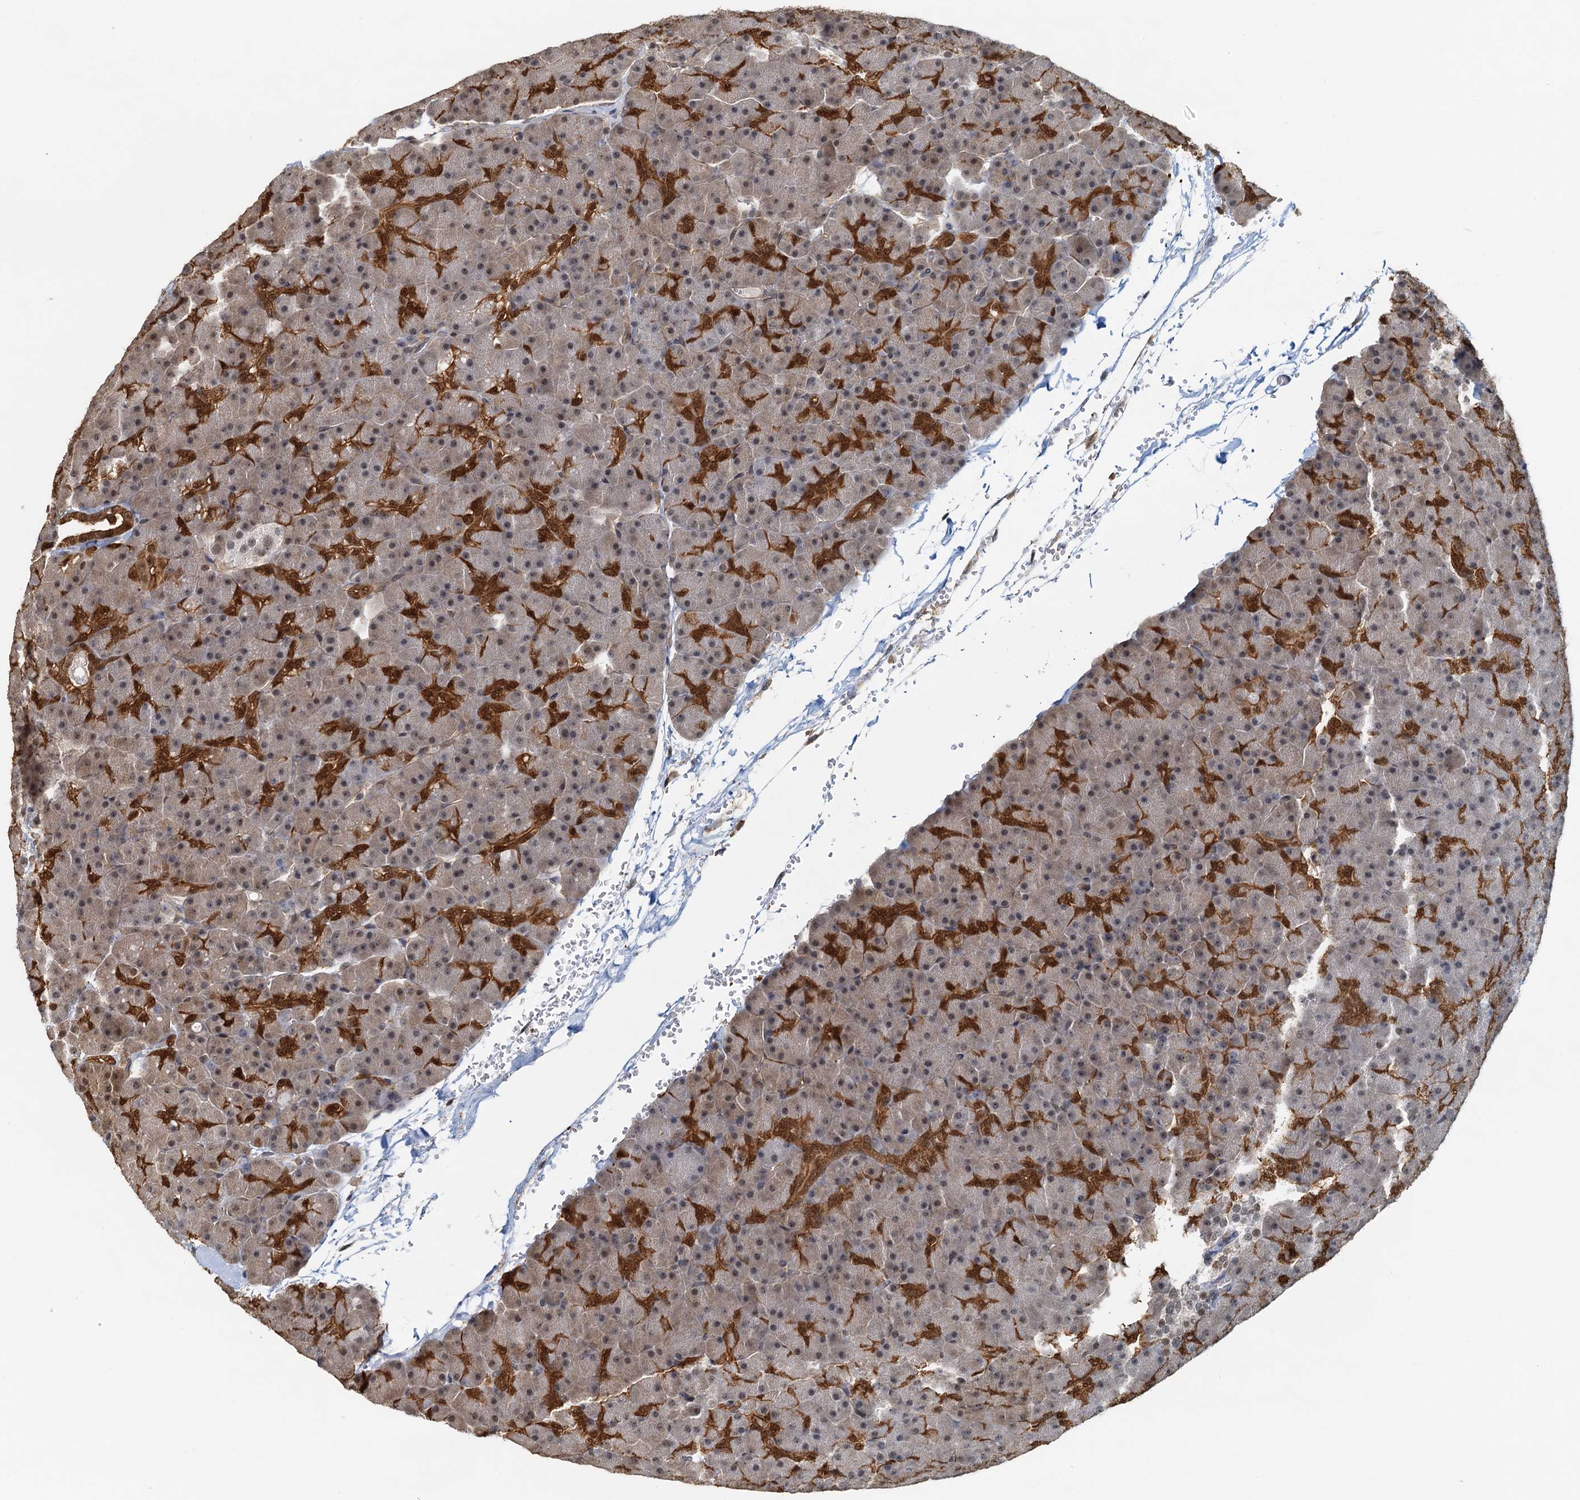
{"staining": {"intensity": "strong", "quantity": "25%-75%", "location": "cytoplasmic/membranous,nuclear"}, "tissue": "pancreas", "cell_type": "Exocrine glandular cells", "image_type": "normal", "snomed": [{"axis": "morphology", "description": "Normal tissue, NOS"}, {"axis": "topography", "description": "Pancreas"}], "caption": "Protein positivity by immunohistochemistry (IHC) demonstrates strong cytoplasmic/membranous,nuclear positivity in approximately 25%-75% of exocrine glandular cells in unremarkable pancreas. (DAB IHC with brightfield microscopy, high magnification).", "gene": "SPINDOC", "patient": {"sex": "male", "age": 36}}